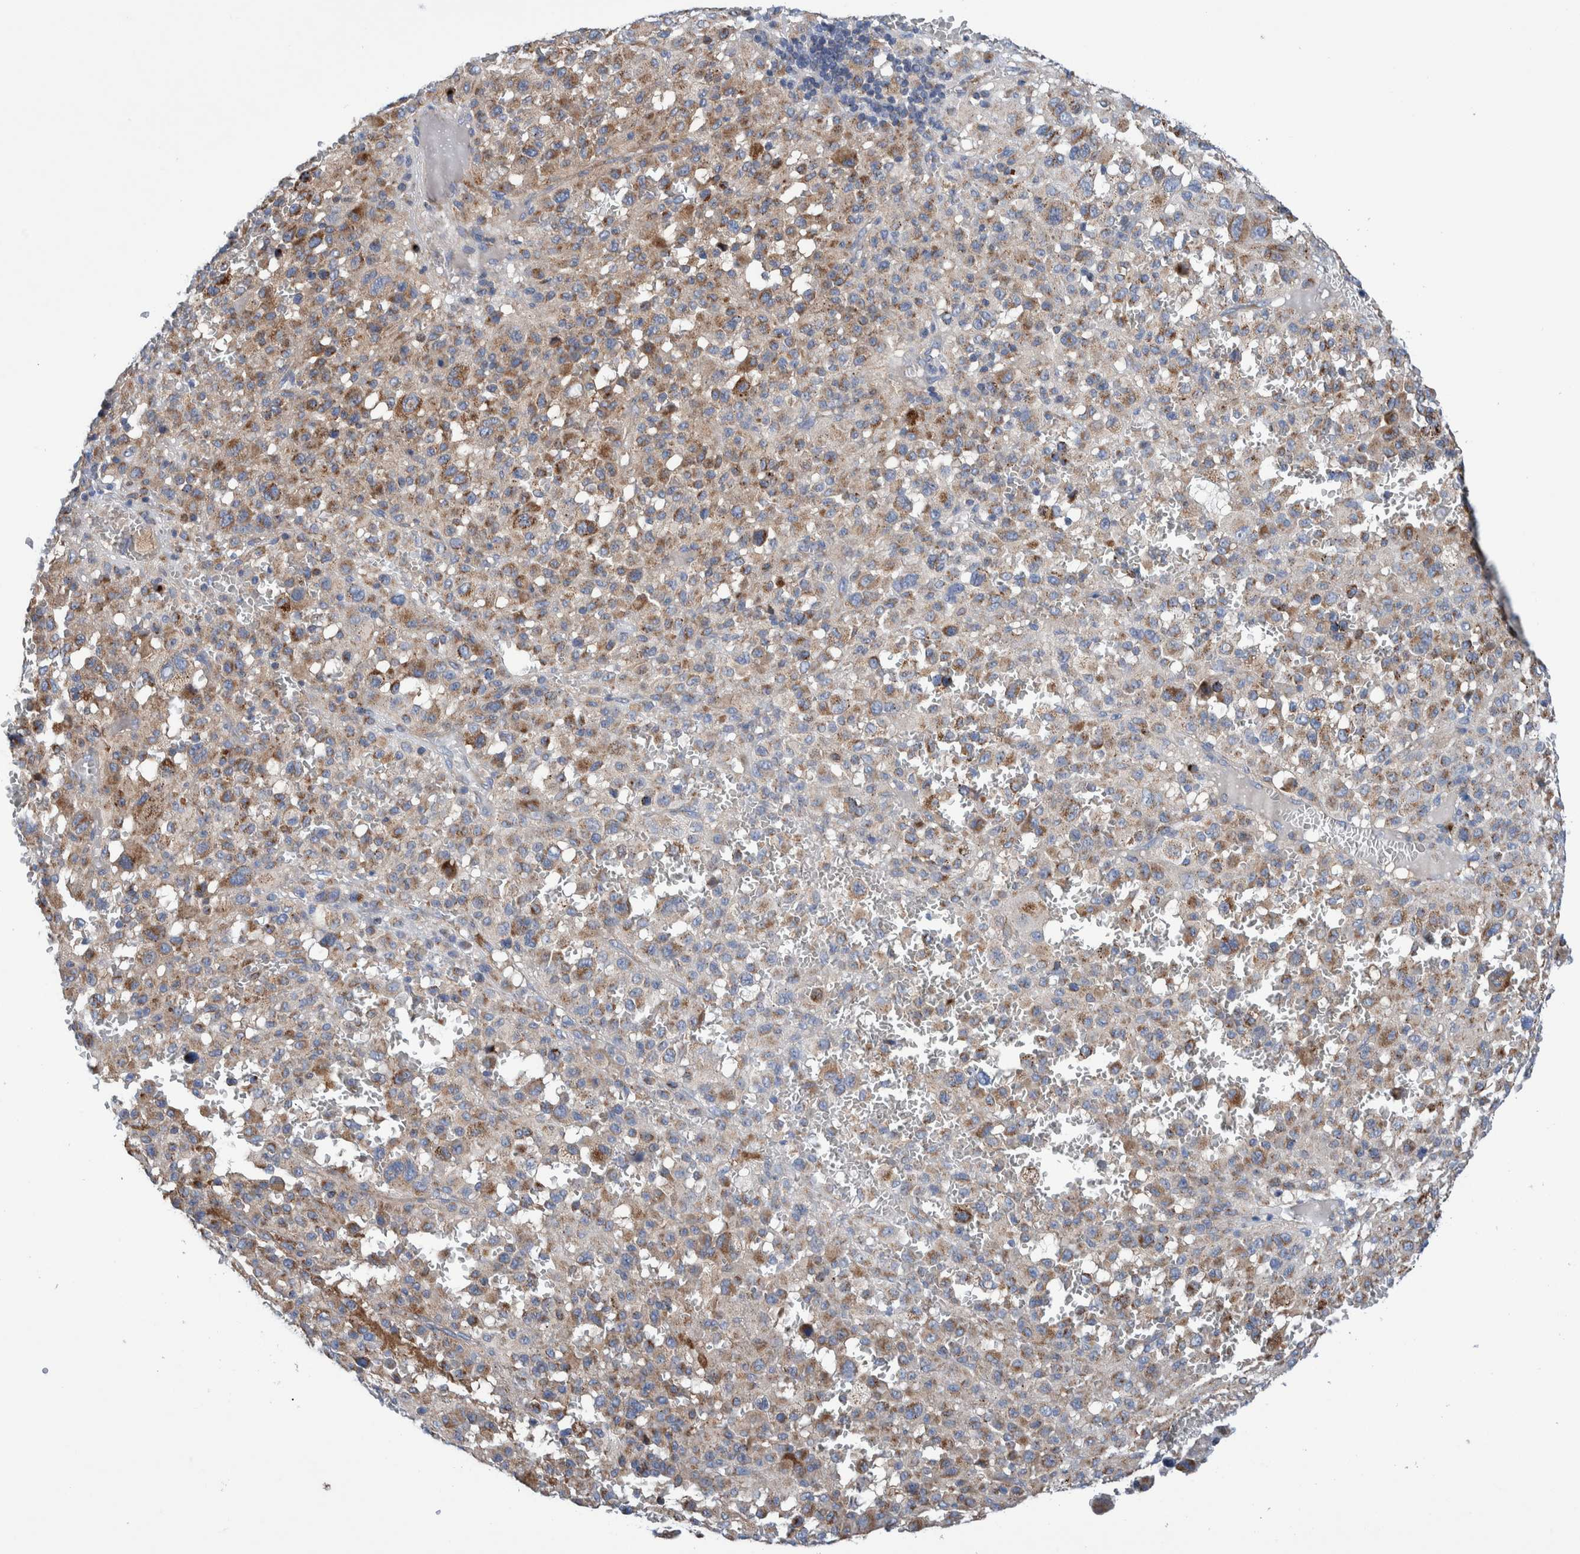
{"staining": {"intensity": "moderate", "quantity": "25%-75%", "location": "cytoplasmic/membranous"}, "tissue": "melanoma", "cell_type": "Tumor cells", "image_type": "cancer", "snomed": [{"axis": "morphology", "description": "Malignant melanoma, Metastatic site"}, {"axis": "topography", "description": "Skin"}], "caption": "Immunohistochemistry (IHC) histopathology image of neoplastic tissue: human malignant melanoma (metastatic site) stained using immunohistochemistry (IHC) exhibits medium levels of moderate protein expression localized specifically in the cytoplasmic/membranous of tumor cells, appearing as a cytoplasmic/membranous brown color.", "gene": "TRIM58", "patient": {"sex": "female", "age": 74}}